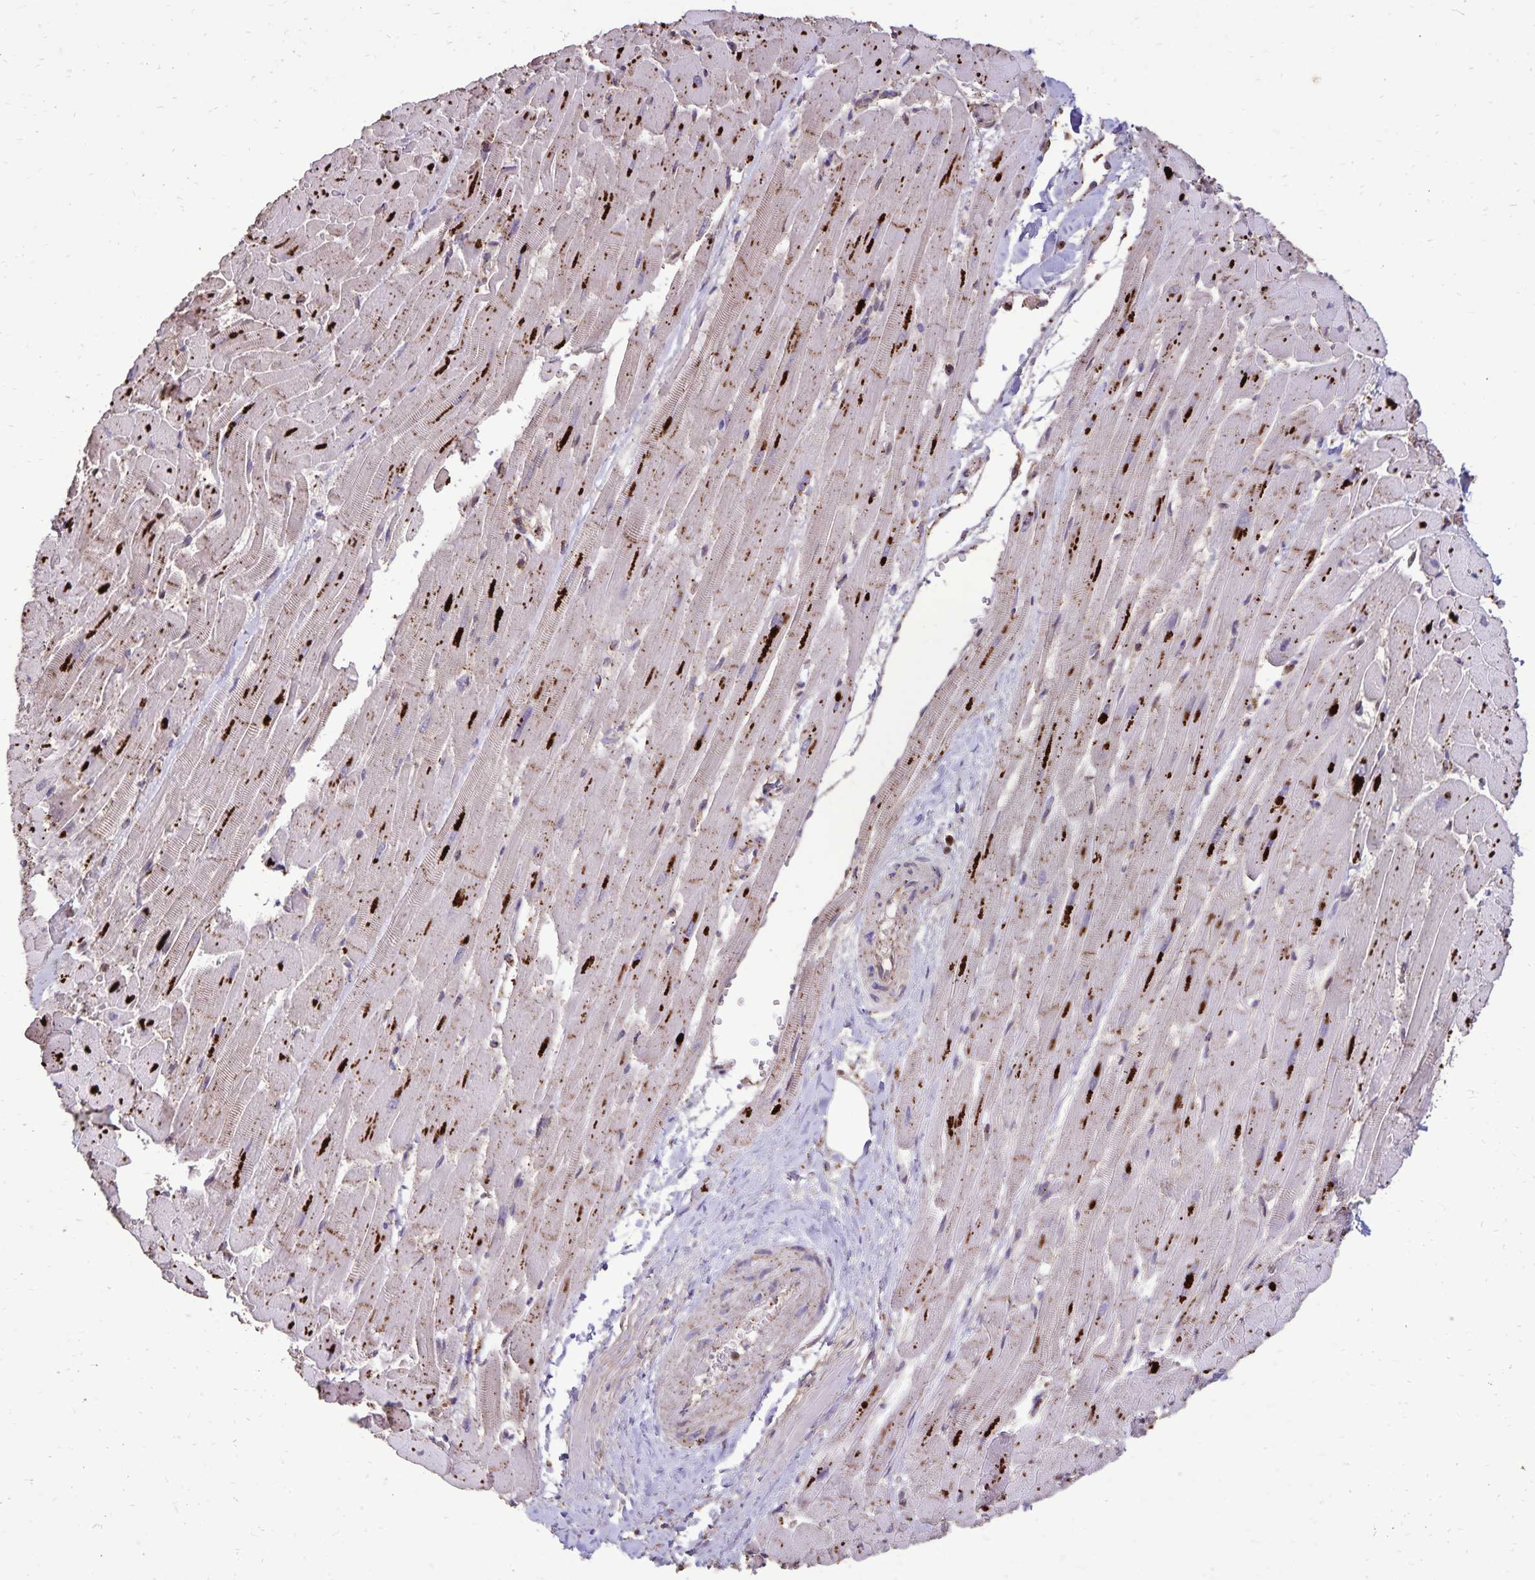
{"staining": {"intensity": "strong", "quantity": "25%-75%", "location": "cytoplasmic/membranous"}, "tissue": "heart muscle", "cell_type": "Cardiomyocytes", "image_type": "normal", "snomed": [{"axis": "morphology", "description": "Normal tissue, NOS"}, {"axis": "topography", "description": "Heart"}], "caption": "Benign heart muscle demonstrates strong cytoplasmic/membranous expression in approximately 25%-75% of cardiomyocytes, visualized by immunohistochemistry. (DAB IHC, brown staining for protein, blue staining for nuclei).", "gene": "CHMP1B", "patient": {"sex": "male", "age": 37}}